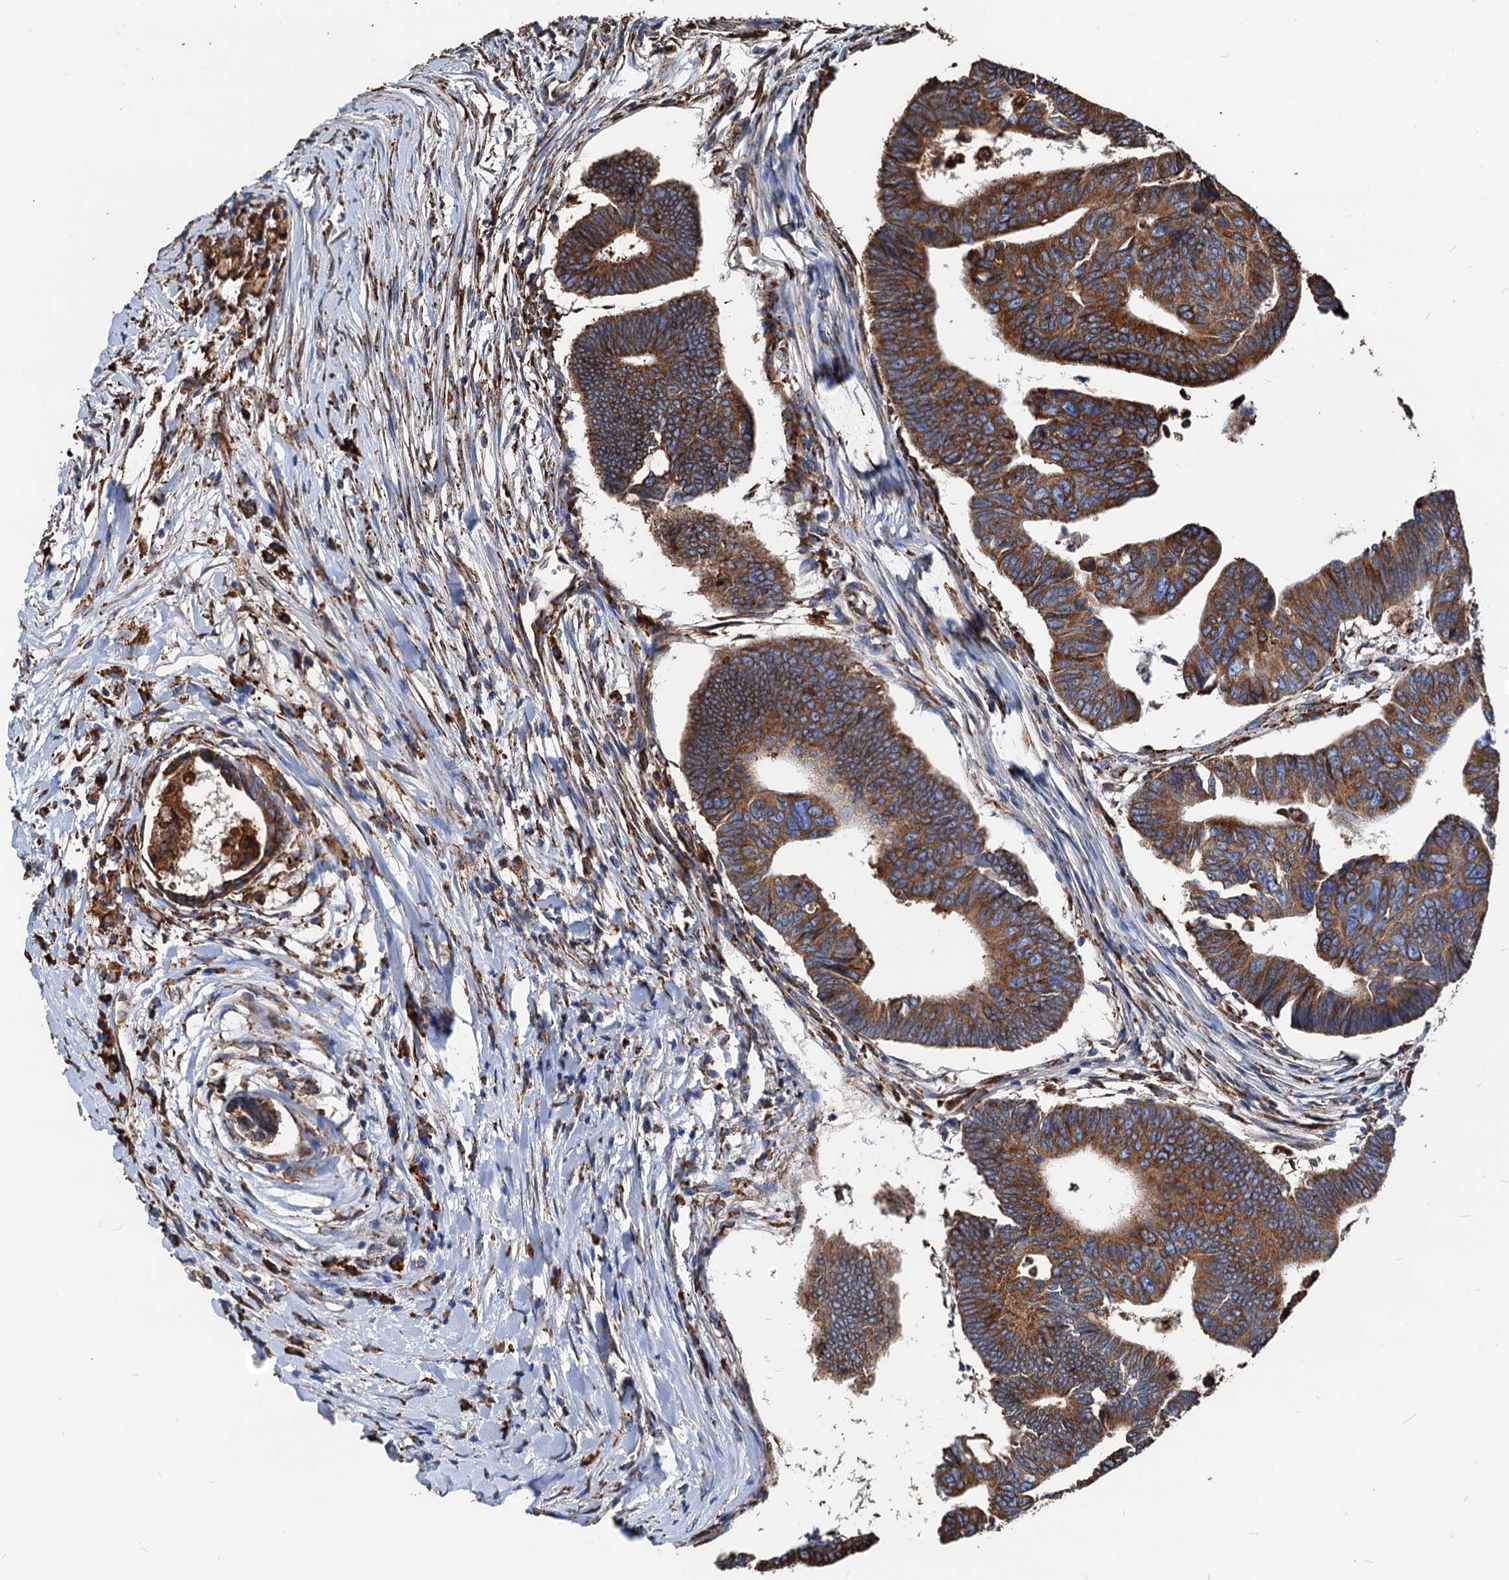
{"staining": {"intensity": "moderate", "quantity": ">75%", "location": "cytoplasmic/membranous"}, "tissue": "colorectal cancer", "cell_type": "Tumor cells", "image_type": "cancer", "snomed": [{"axis": "morphology", "description": "Adenocarcinoma, NOS"}, {"axis": "topography", "description": "Rectum"}], "caption": "High-power microscopy captured an immunohistochemistry (IHC) image of colorectal cancer (adenocarcinoma), revealing moderate cytoplasmic/membranous positivity in about >75% of tumor cells.", "gene": "HSPA5", "patient": {"sex": "female", "age": 65}}